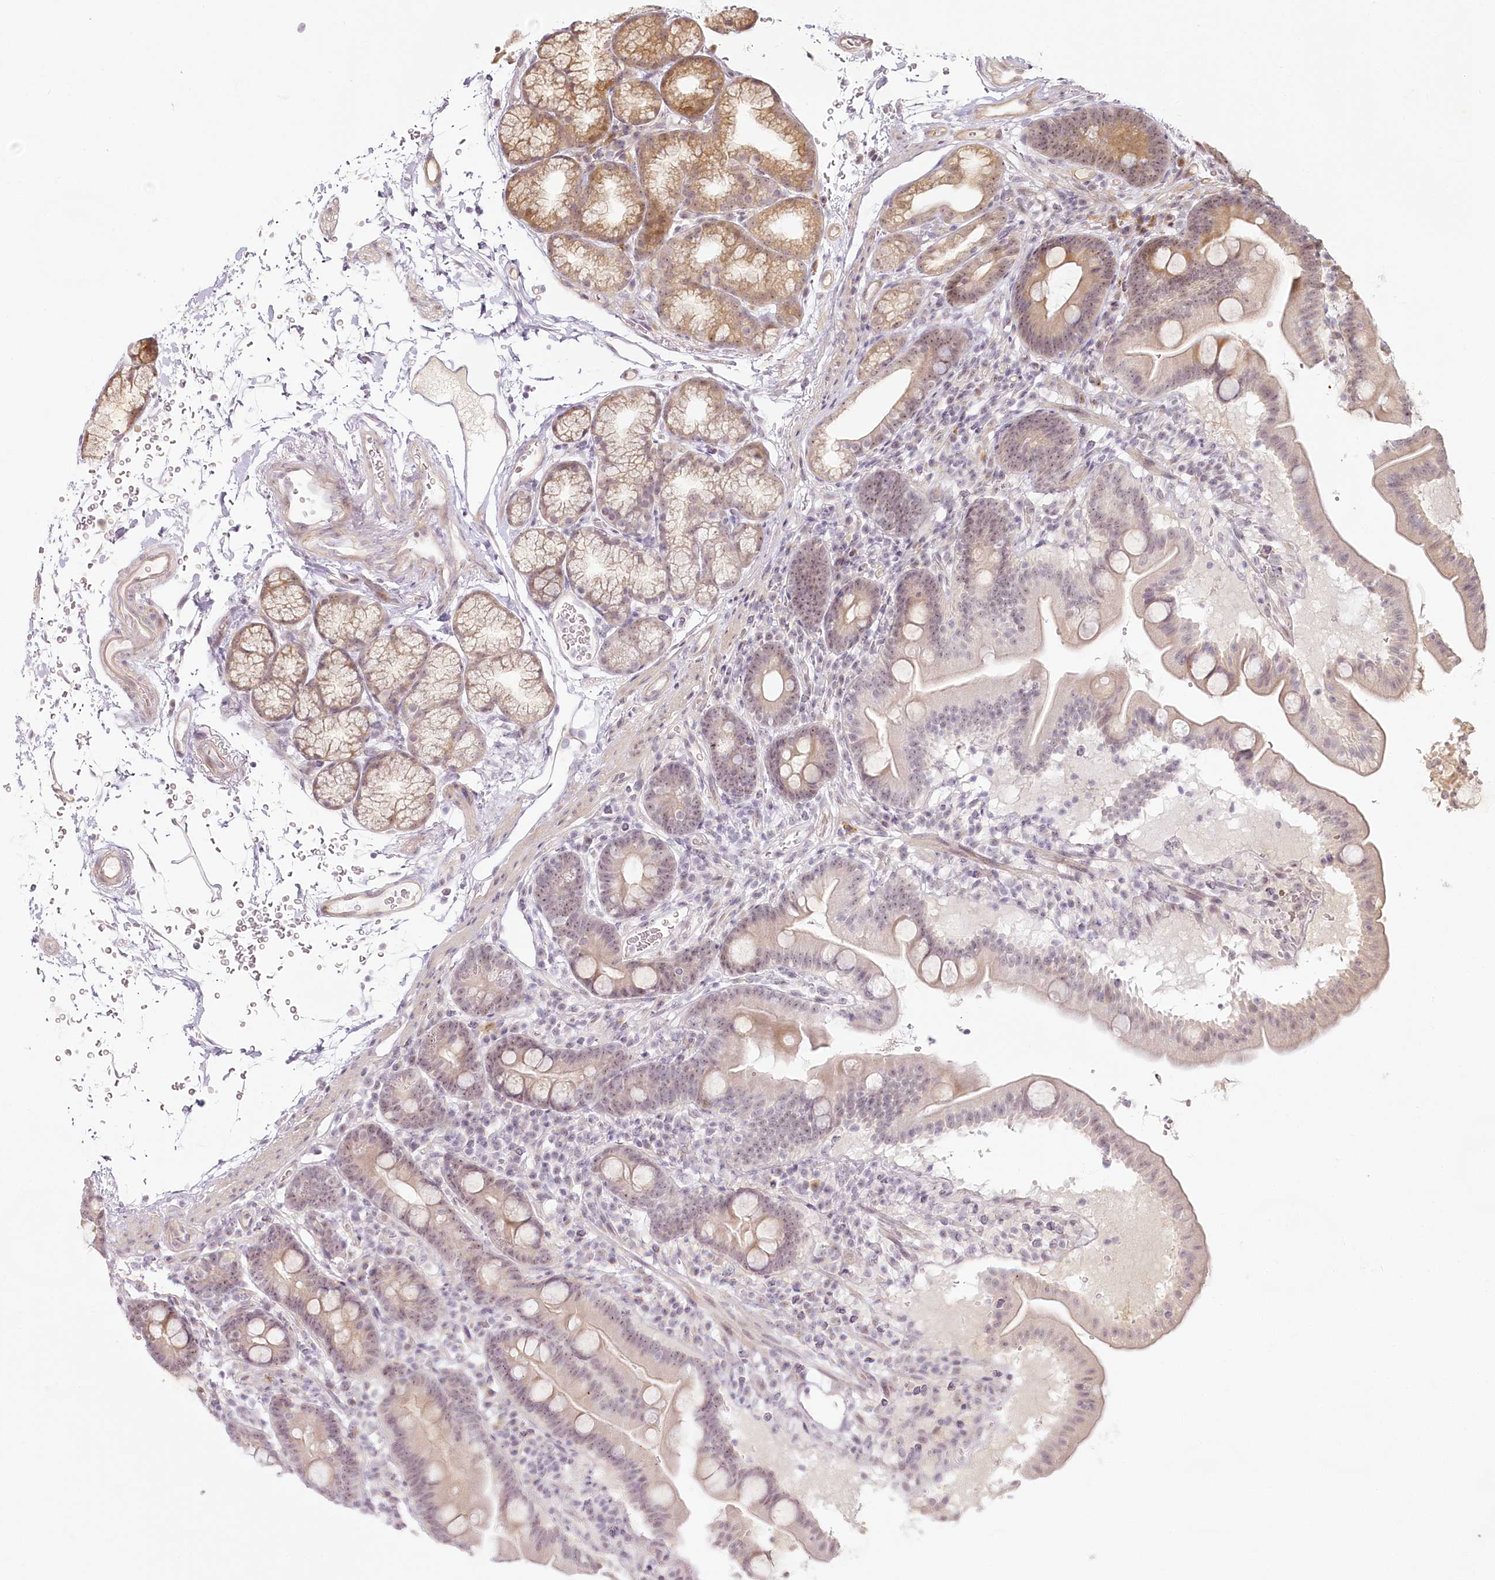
{"staining": {"intensity": "weak", "quantity": ">75%", "location": "cytoplasmic/membranous,nuclear"}, "tissue": "duodenum", "cell_type": "Glandular cells", "image_type": "normal", "snomed": [{"axis": "morphology", "description": "Normal tissue, NOS"}, {"axis": "topography", "description": "Duodenum"}], "caption": "Immunohistochemical staining of benign human duodenum reveals weak cytoplasmic/membranous,nuclear protein positivity in about >75% of glandular cells.", "gene": "EXOSC7", "patient": {"sex": "male", "age": 54}}